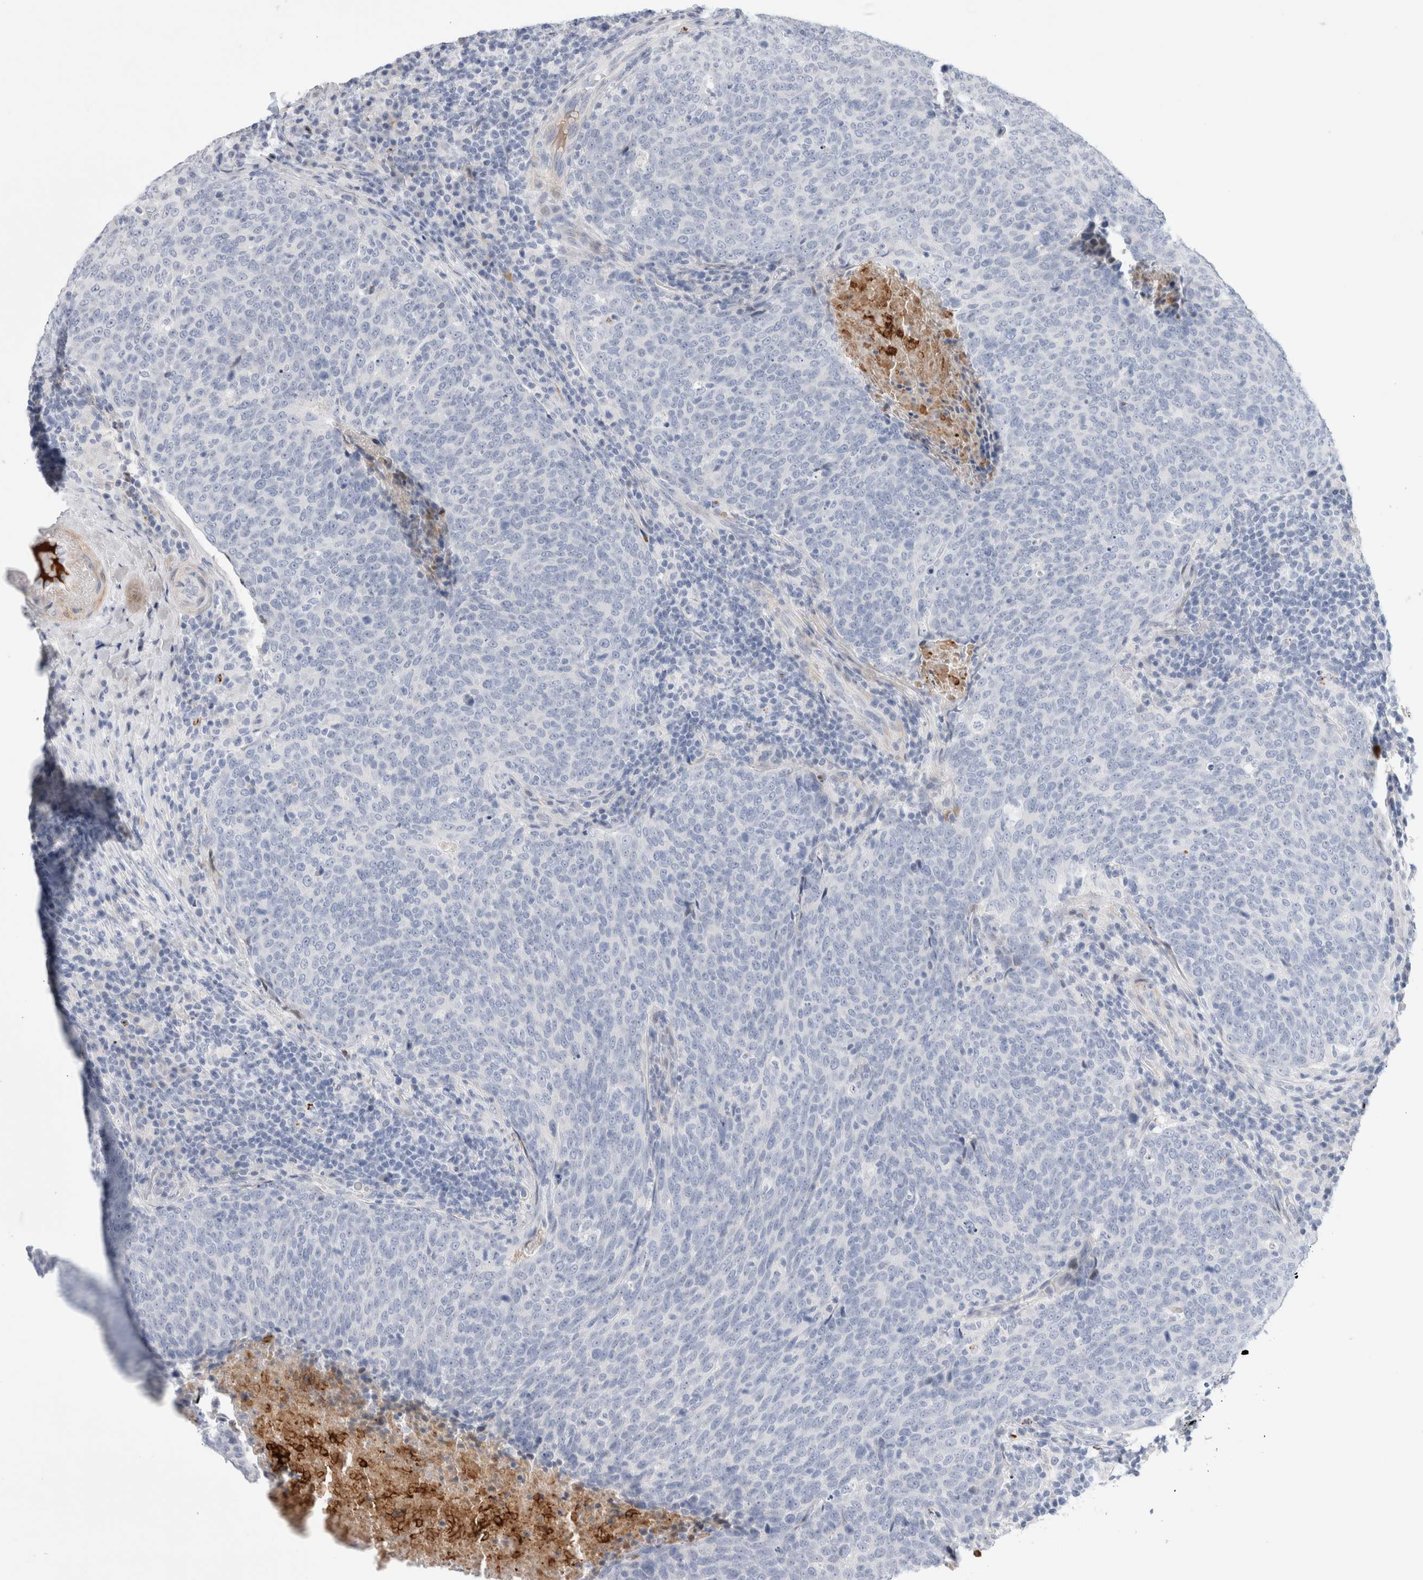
{"staining": {"intensity": "negative", "quantity": "none", "location": "none"}, "tissue": "head and neck cancer", "cell_type": "Tumor cells", "image_type": "cancer", "snomed": [{"axis": "morphology", "description": "Squamous cell carcinoma, NOS"}, {"axis": "morphology", "description": "Squamous cell carcinoma, metastatic, NOS"}, {"axis": "topography", "description": "Lymph node"}, {"axis": "topography", "description": "Head-Neck"}], "caption": "Tumor cells show no significant protein expression in head and neck squamous cell carcinoma.", "gene": "ECHDC2", "patient": {"sex": "male", "age": 62}}